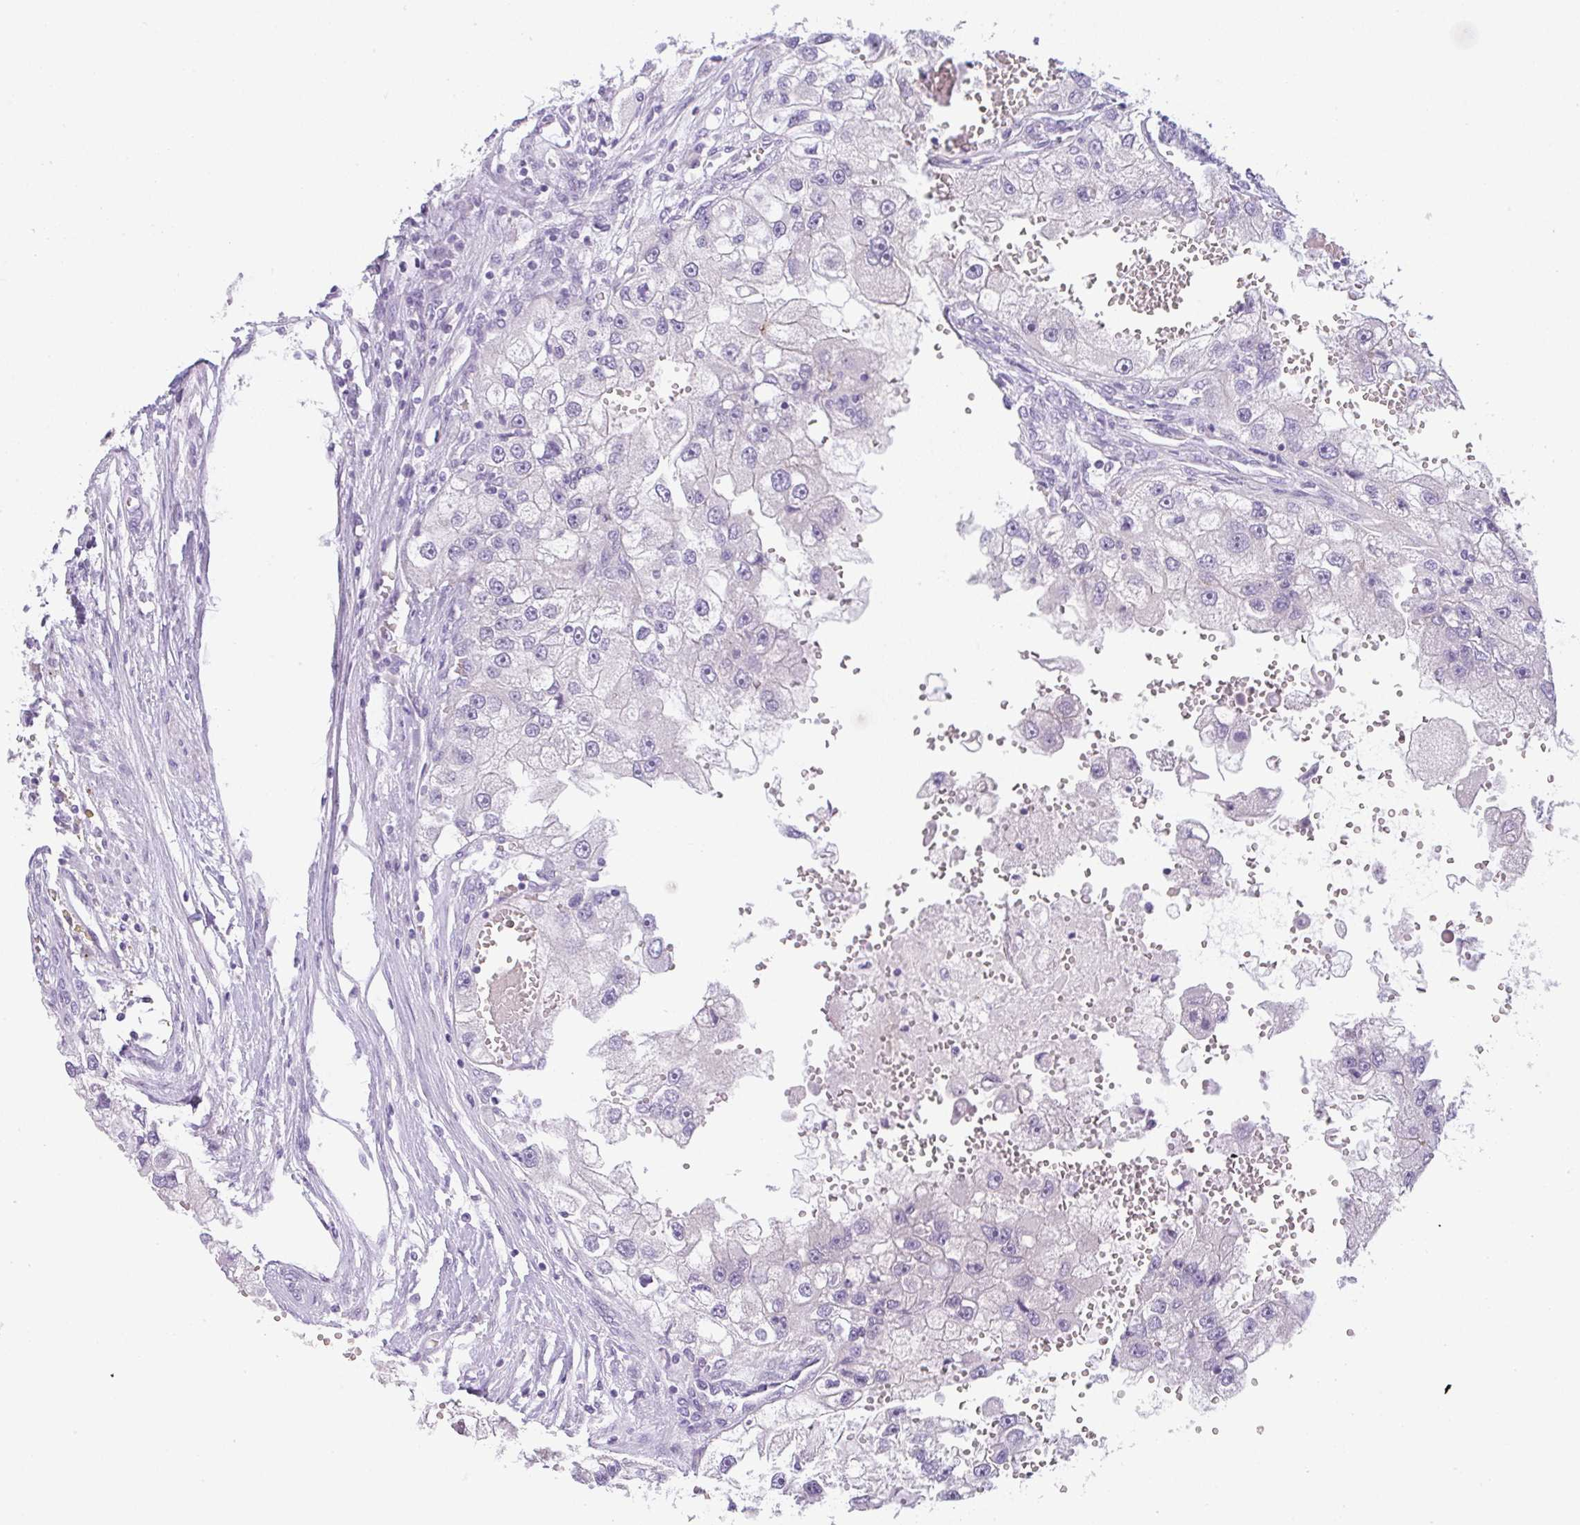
{"staining": {"intensity": "negative", "quantity": "none", "location": "none"}, "tissue": "renal cancer", "cell_type": "Tumor cells", "image_type": "cancer", "snomed": [{"axis": "morphology", "description": "Adenocarcinoma, NOS"}, {"axis": "topography", "description": "Kidney"}], "caption": "DAB (3,3'-diaminobenzidine) immunohistochemical staining of human renal cancer exhibits no significant expression in tumor cells.", "gene": "LPAR4", "patient": {"sex": "male", "age": 63}}